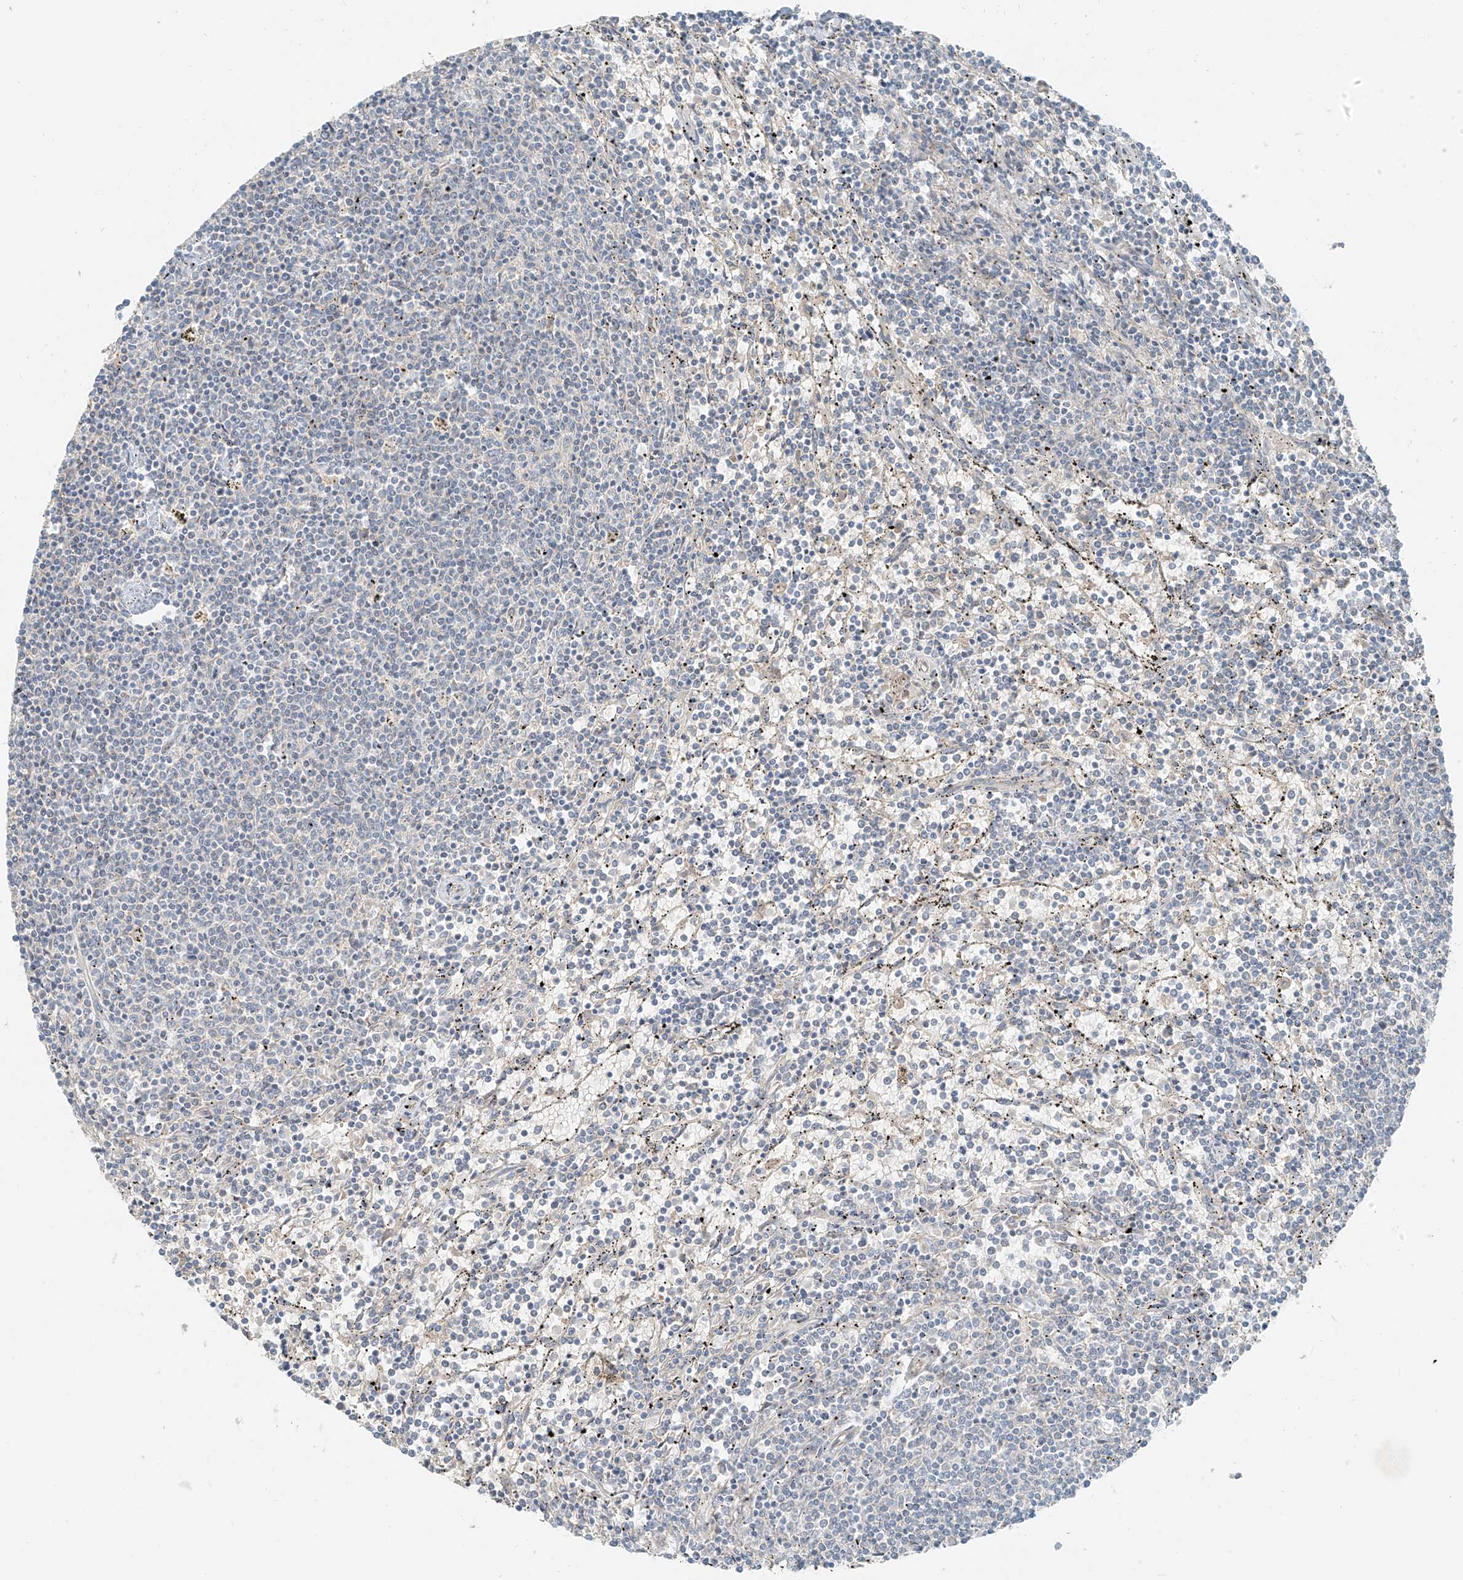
{"staining": {"intensity": "negative", "quantity": "none", "location": "none"}, "tissue": "lymphoma", "cell_type": "Tumor cells", "image_type": "cancer", "snomed": [{"axis": "morphology", "description": "Malignant lymphoma, non-Hodgkin's type, Low grade"}, {"axis": "topography", "description": "Spleen"}], "caption": "Lymphoma stained for a protein using immunohistochemistry (IHC) demonstrates no positivity tumor cells.", "gene": "FSTL1", "patient": {"sex": "female", "age": 50}}